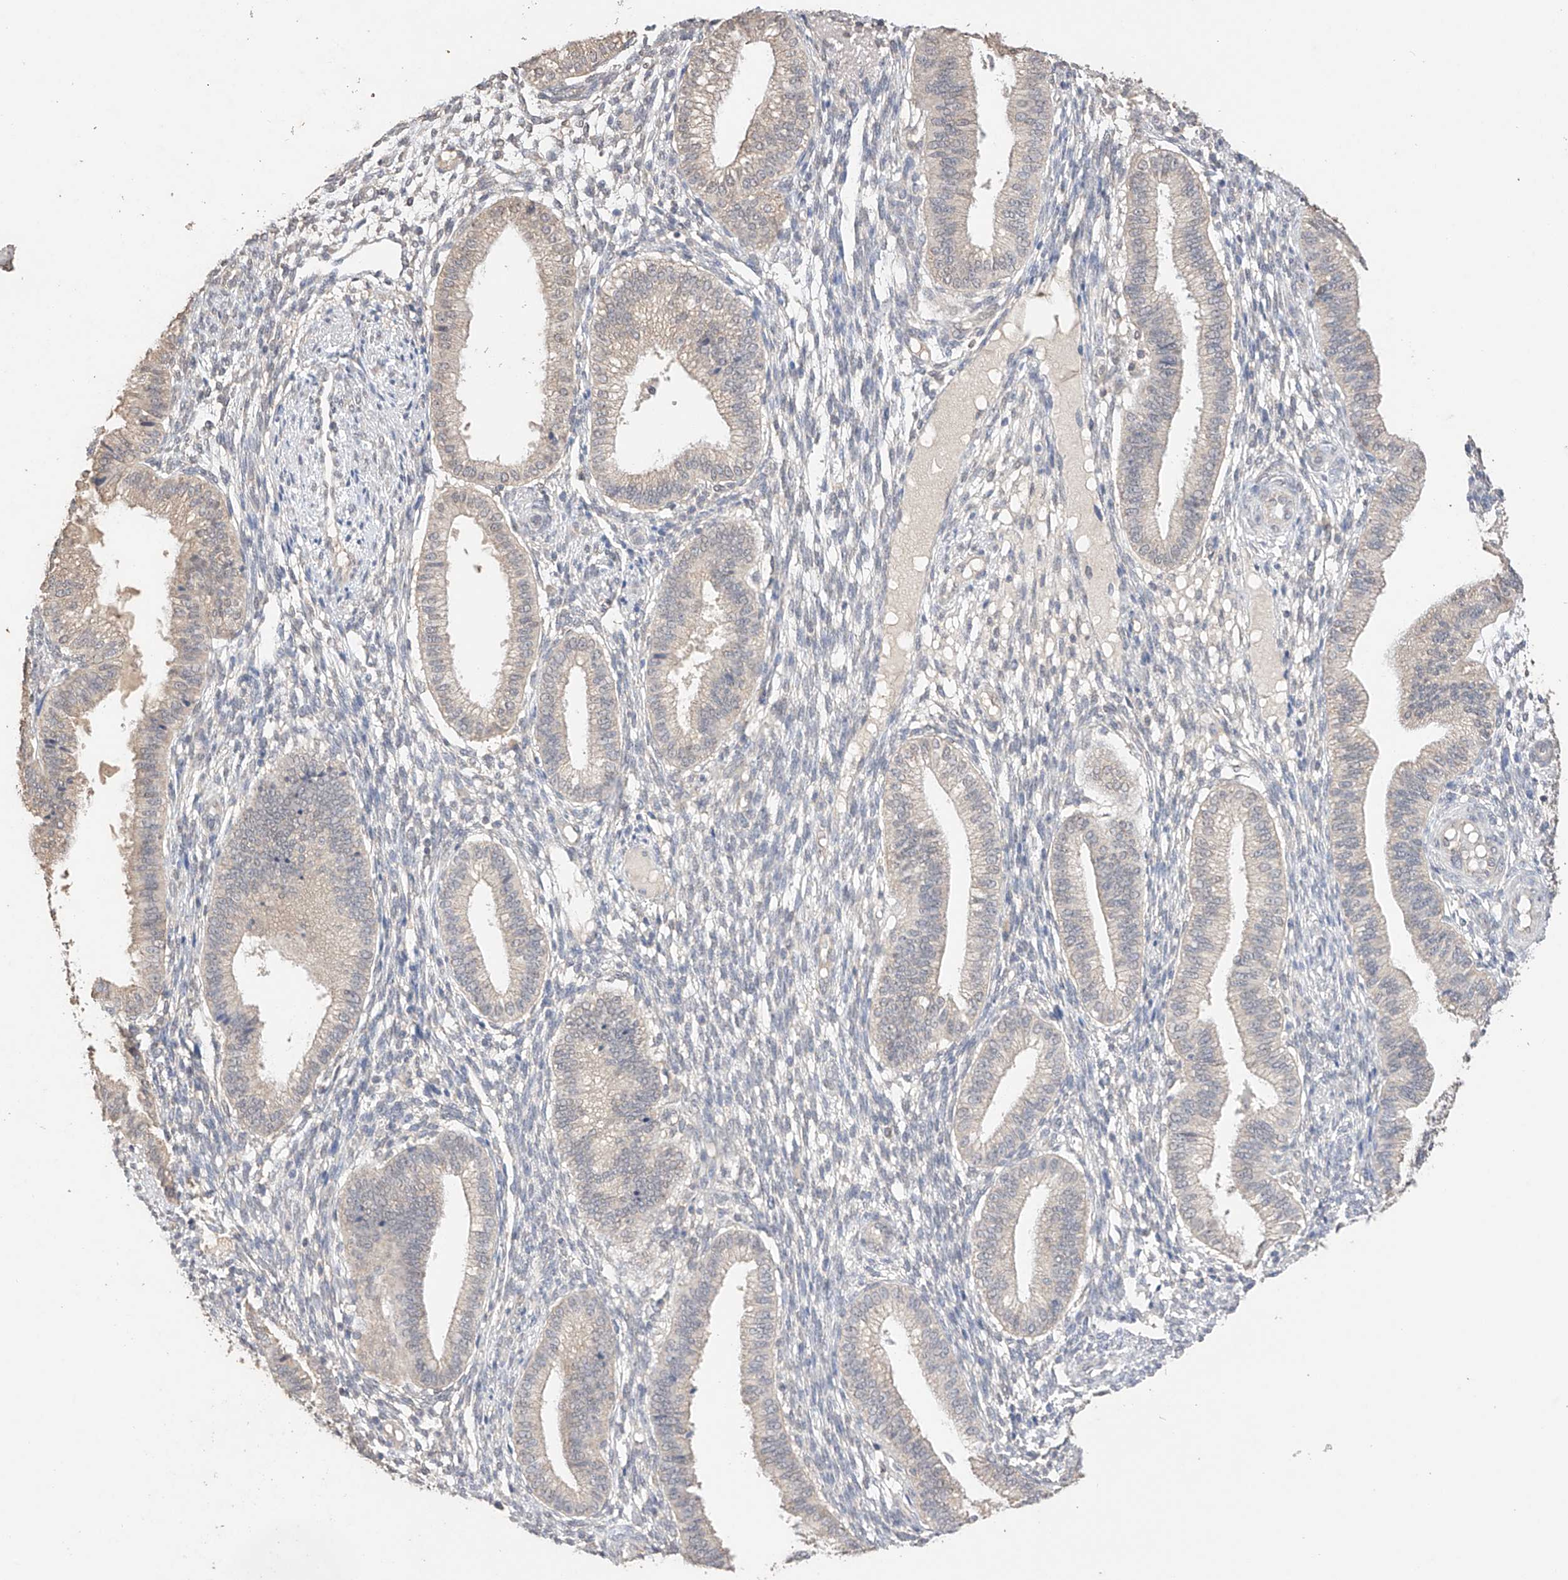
{"staining": {"intensity": "weak", "quantity": "<25%", "location": "cytoplasmic/membranous"}, "tissue": "endometrium", "cell_type": "Cells in endometrial stroma", "image_type": "normal", "snomed": [{"axis": "morphology", "description": "Normal tissue, NOS"}, {"axis": "topography", "description": "Endometrium"}], "caption": "There is no significant staining in cells in endometrial stroma of endometrium. (Immunohistochemistry (ihc), brightfield microscopy, high magnification).", "gene": "IL22RA2", "patient": {"sex": "female", "age": 39}}